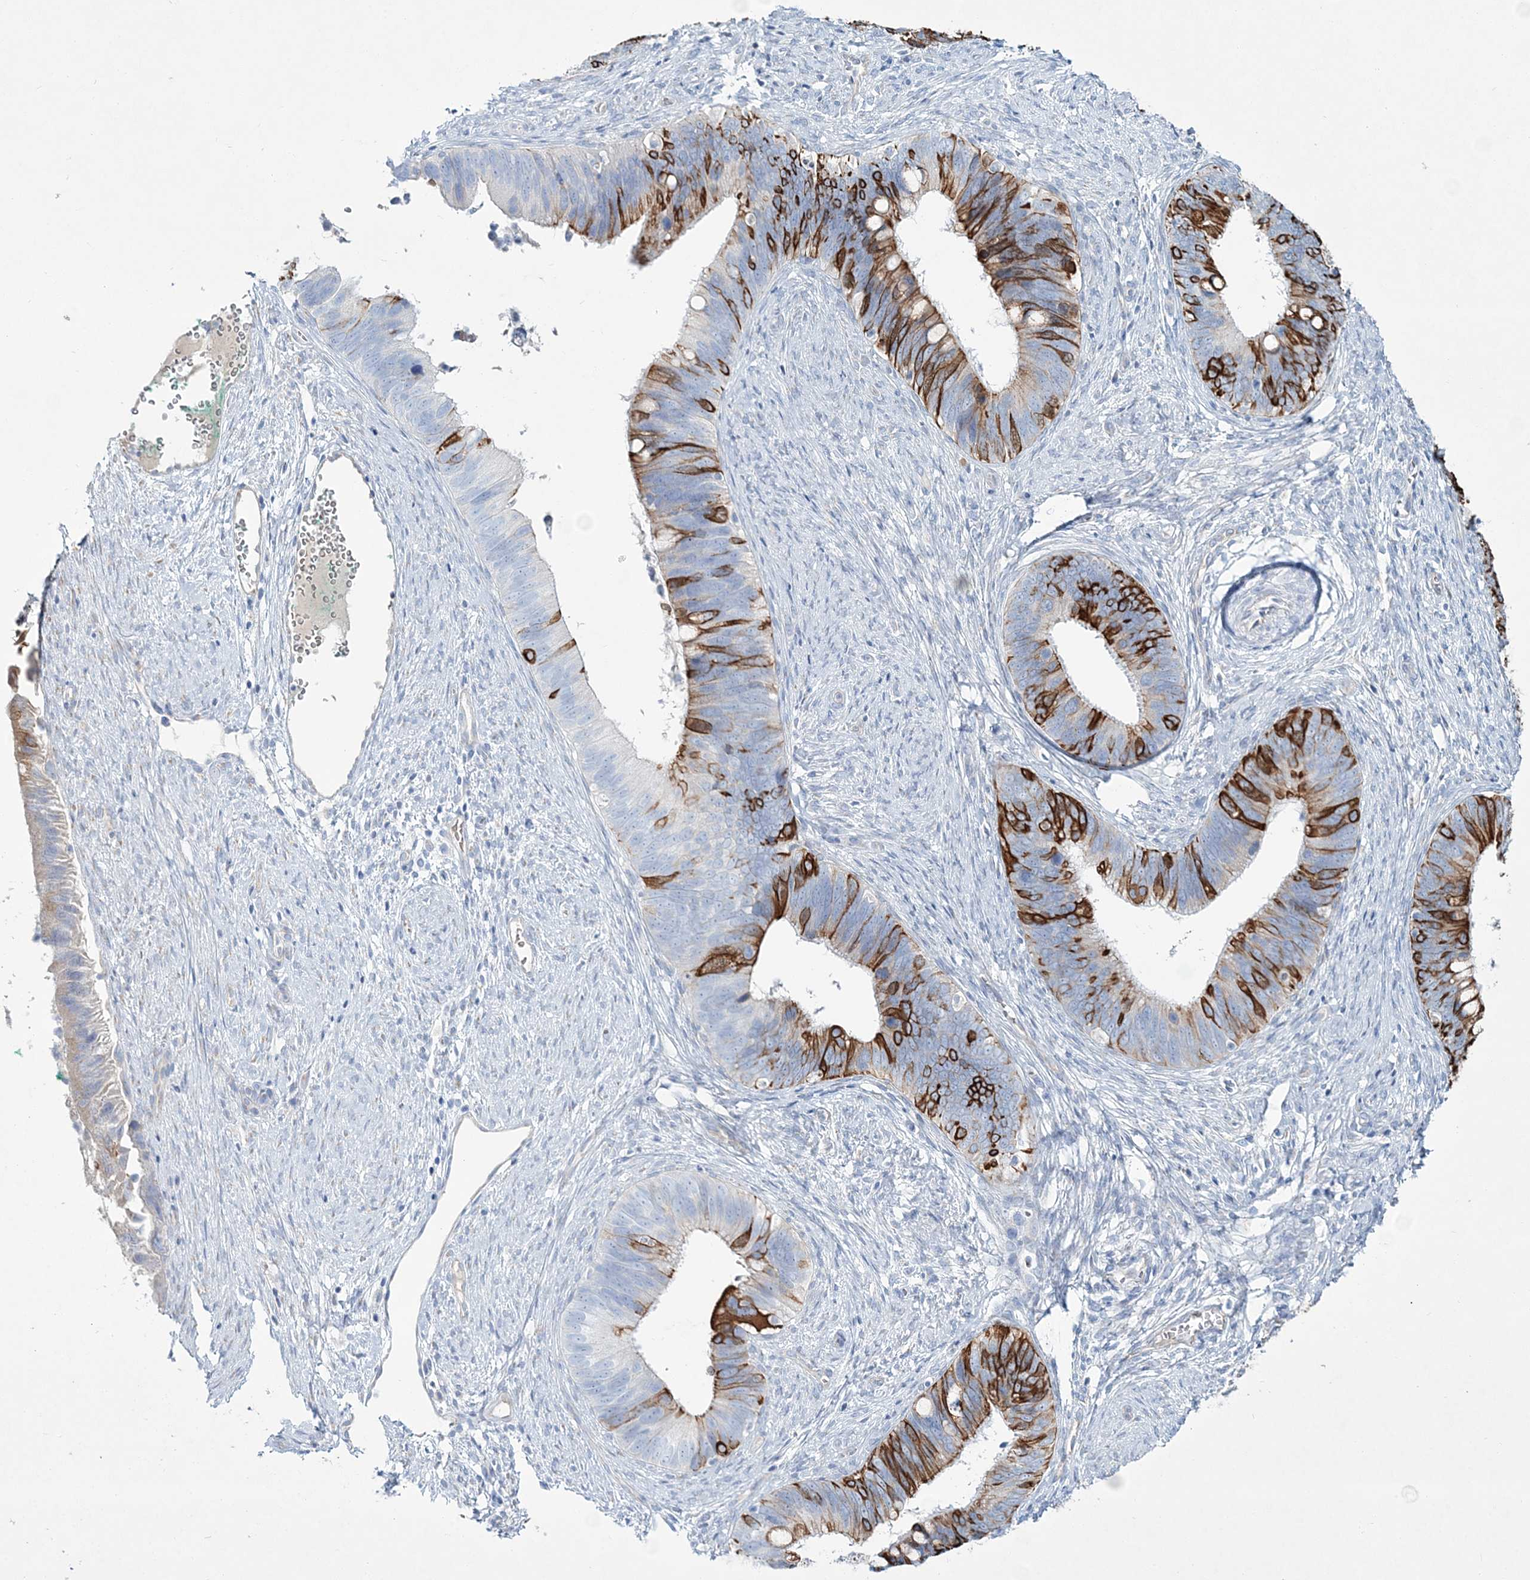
{"staining": {"intensity": "strong", "quantity": "25%-75%", "location": "cytoplasmic/membranous"}, "tissue": "cervical cancer", "cell_type": "Tumor cells", "image_type": "cancer", "snomed": [{"axis": "morphology", "description": "Adenocarcinoma, NOS"}, {"axis": "topography", "description": "Cervix"}], "caption": "Human cervical cancer (adenocarcinoma) stained for a protein (brown) exhibits strong cytoplasmic/membranous positive staining in about 25%-75% of tumor cells.", "gene": "ADGRL1", "patient": {"sex": "female", "age": 42}}